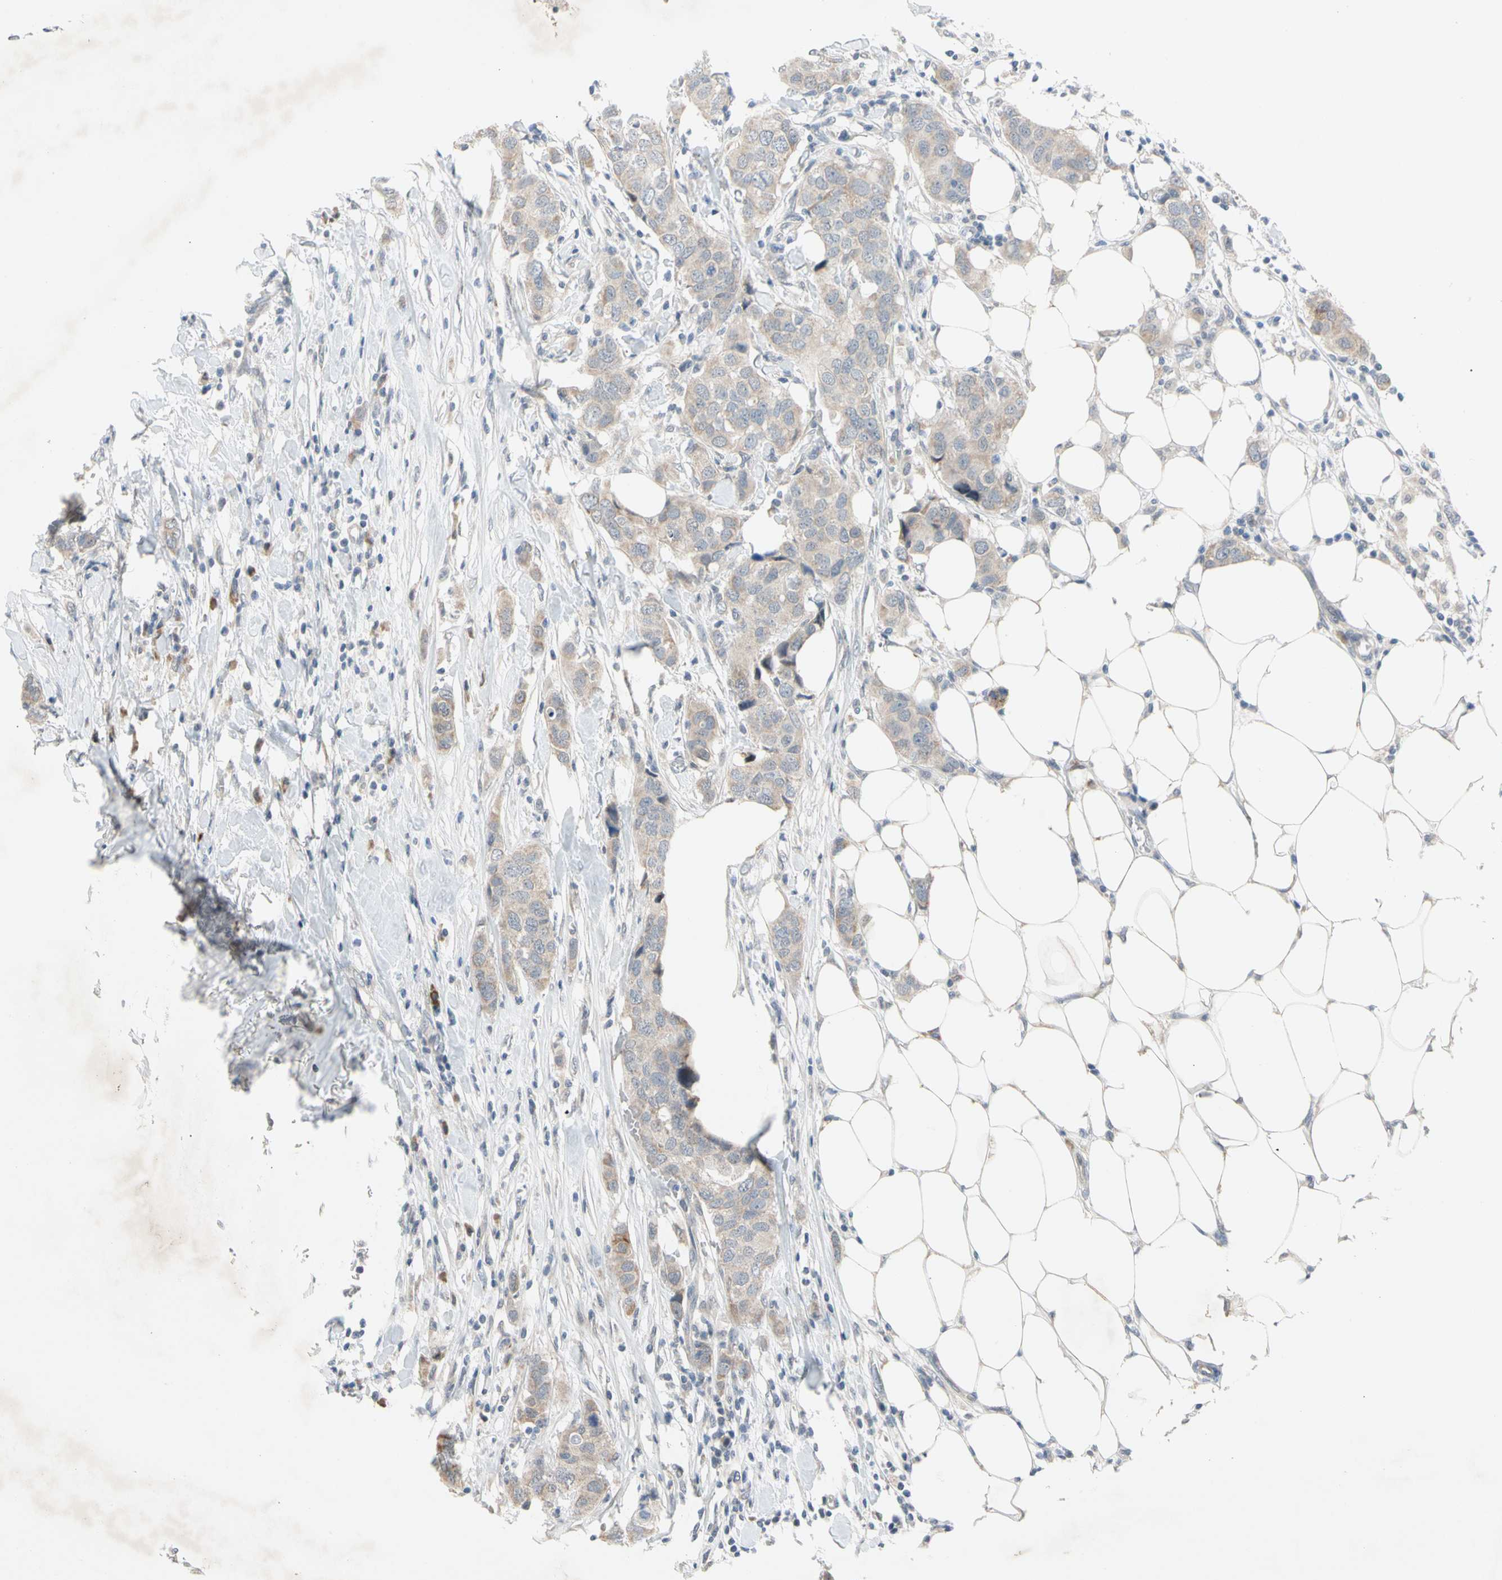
{"staining": {"intensity": "weak", "quantity": ">75%", "location": "cytoplasmic/membranous"}, "tissue": "breast cancer", "cell_type": "Tumor cells", "image_type": "cancer", "snomed": [{"axis": "morphology", "description": "Duct carcinoma"}, {"axis": "topography", "description": "Breast"}], "caption": "A histopathology image of human breast infiltrating ductal carcinoma stained for a protein displays weak cytoplasmic/membranous brown staining in tumor cells.", "gene": "MARK1", "patient": {"sex": "female", "age": 50}}